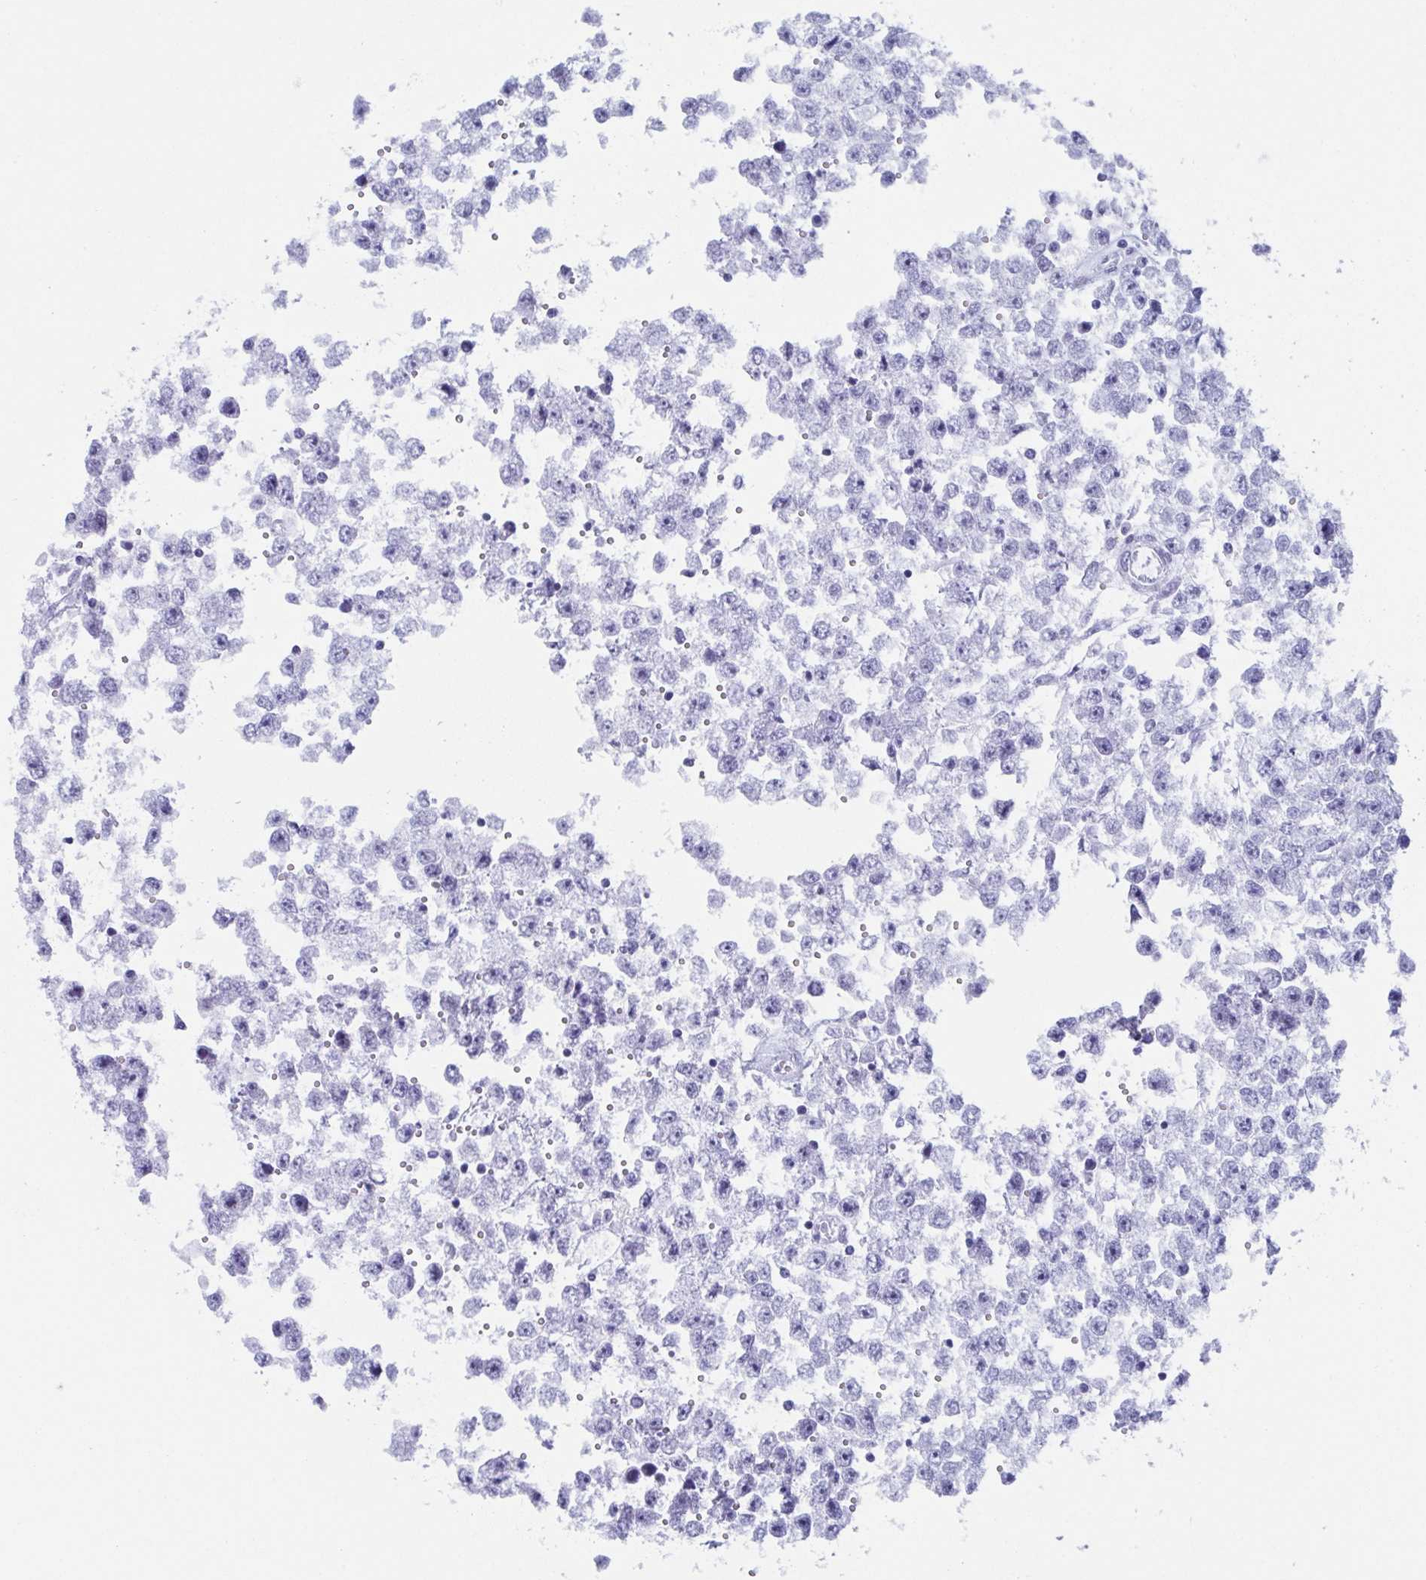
{"staining": {"intensity": "negative", "quantity": "none", "location": "none"}, "tissue": "testis cancer", "cell_type": "Tumor cells", "image_type": "cancer", "snomed": [{"axis": "morphology", "description": "Seminoma, NOS"}, {"axis": "topography", "description": "Testis"}], "caption": "Tumor cells show no significant staining in seminoma (testis).", "gene": "LYRM2", "patient": {"sex": "male", "age": 34}}